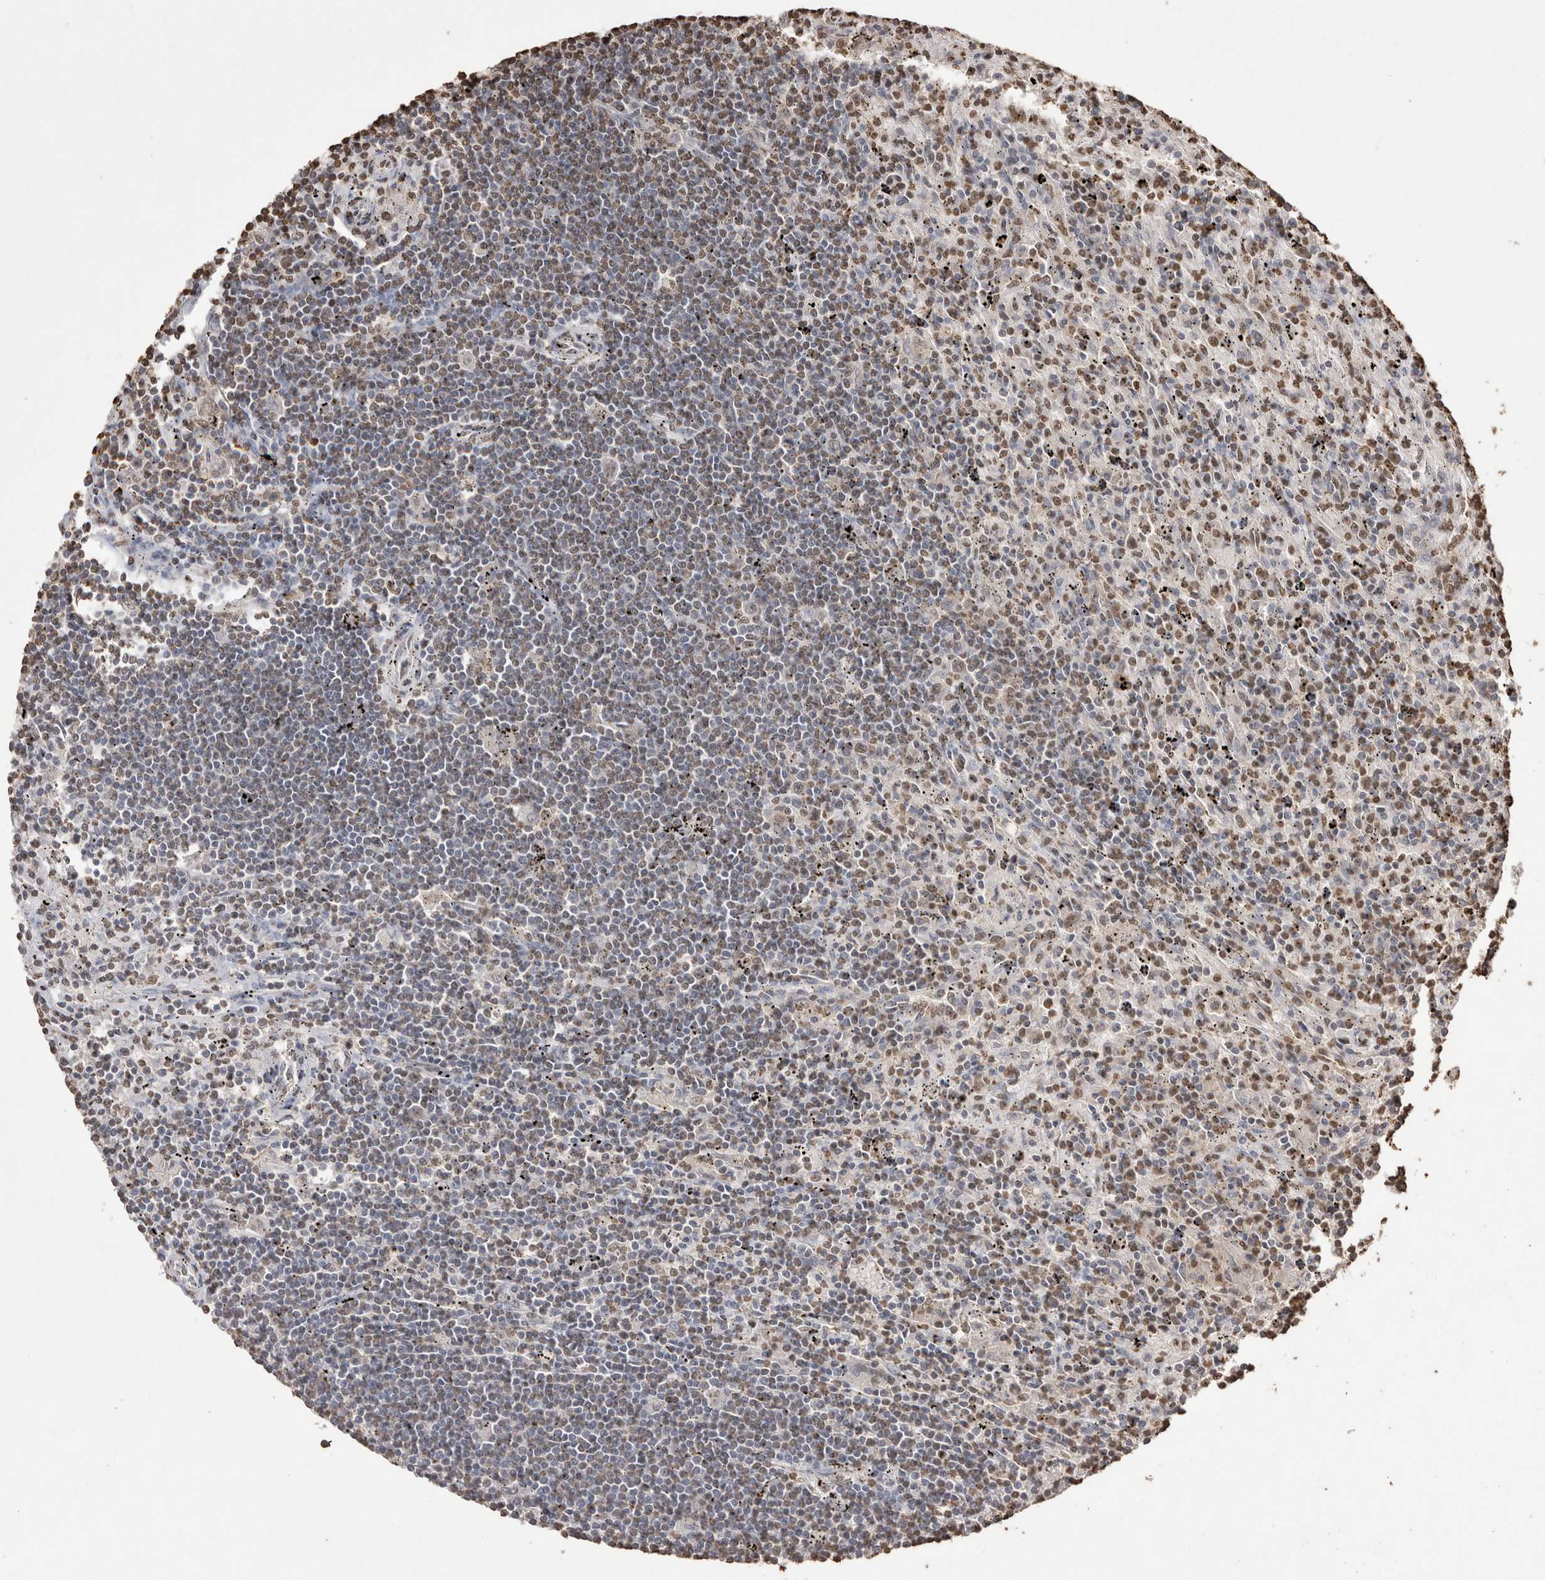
{"staining": {"intensity": "moderate", "quantity": ">75%", "location": "nuclear"}, "tissue": "lymphoma", "cell_type": "Tumor cells", "image_type": "cancer", "snomed": [{"axis": "morphology", "description": "Malignant lymphoma, non-Hodgkin's type, Low grade"}, {"axis": "topography", "description": "Spleen"}], "caption": "This histopathology image shows lymphoma stained with immunohistochemistry to label a protein in brown. The nuclear of tumor cells show moderate positivity for the protein. Nuclei are counter-stained blue.", "gene": "POU5F1", "patient": {"sex": "male", "age": 76}}